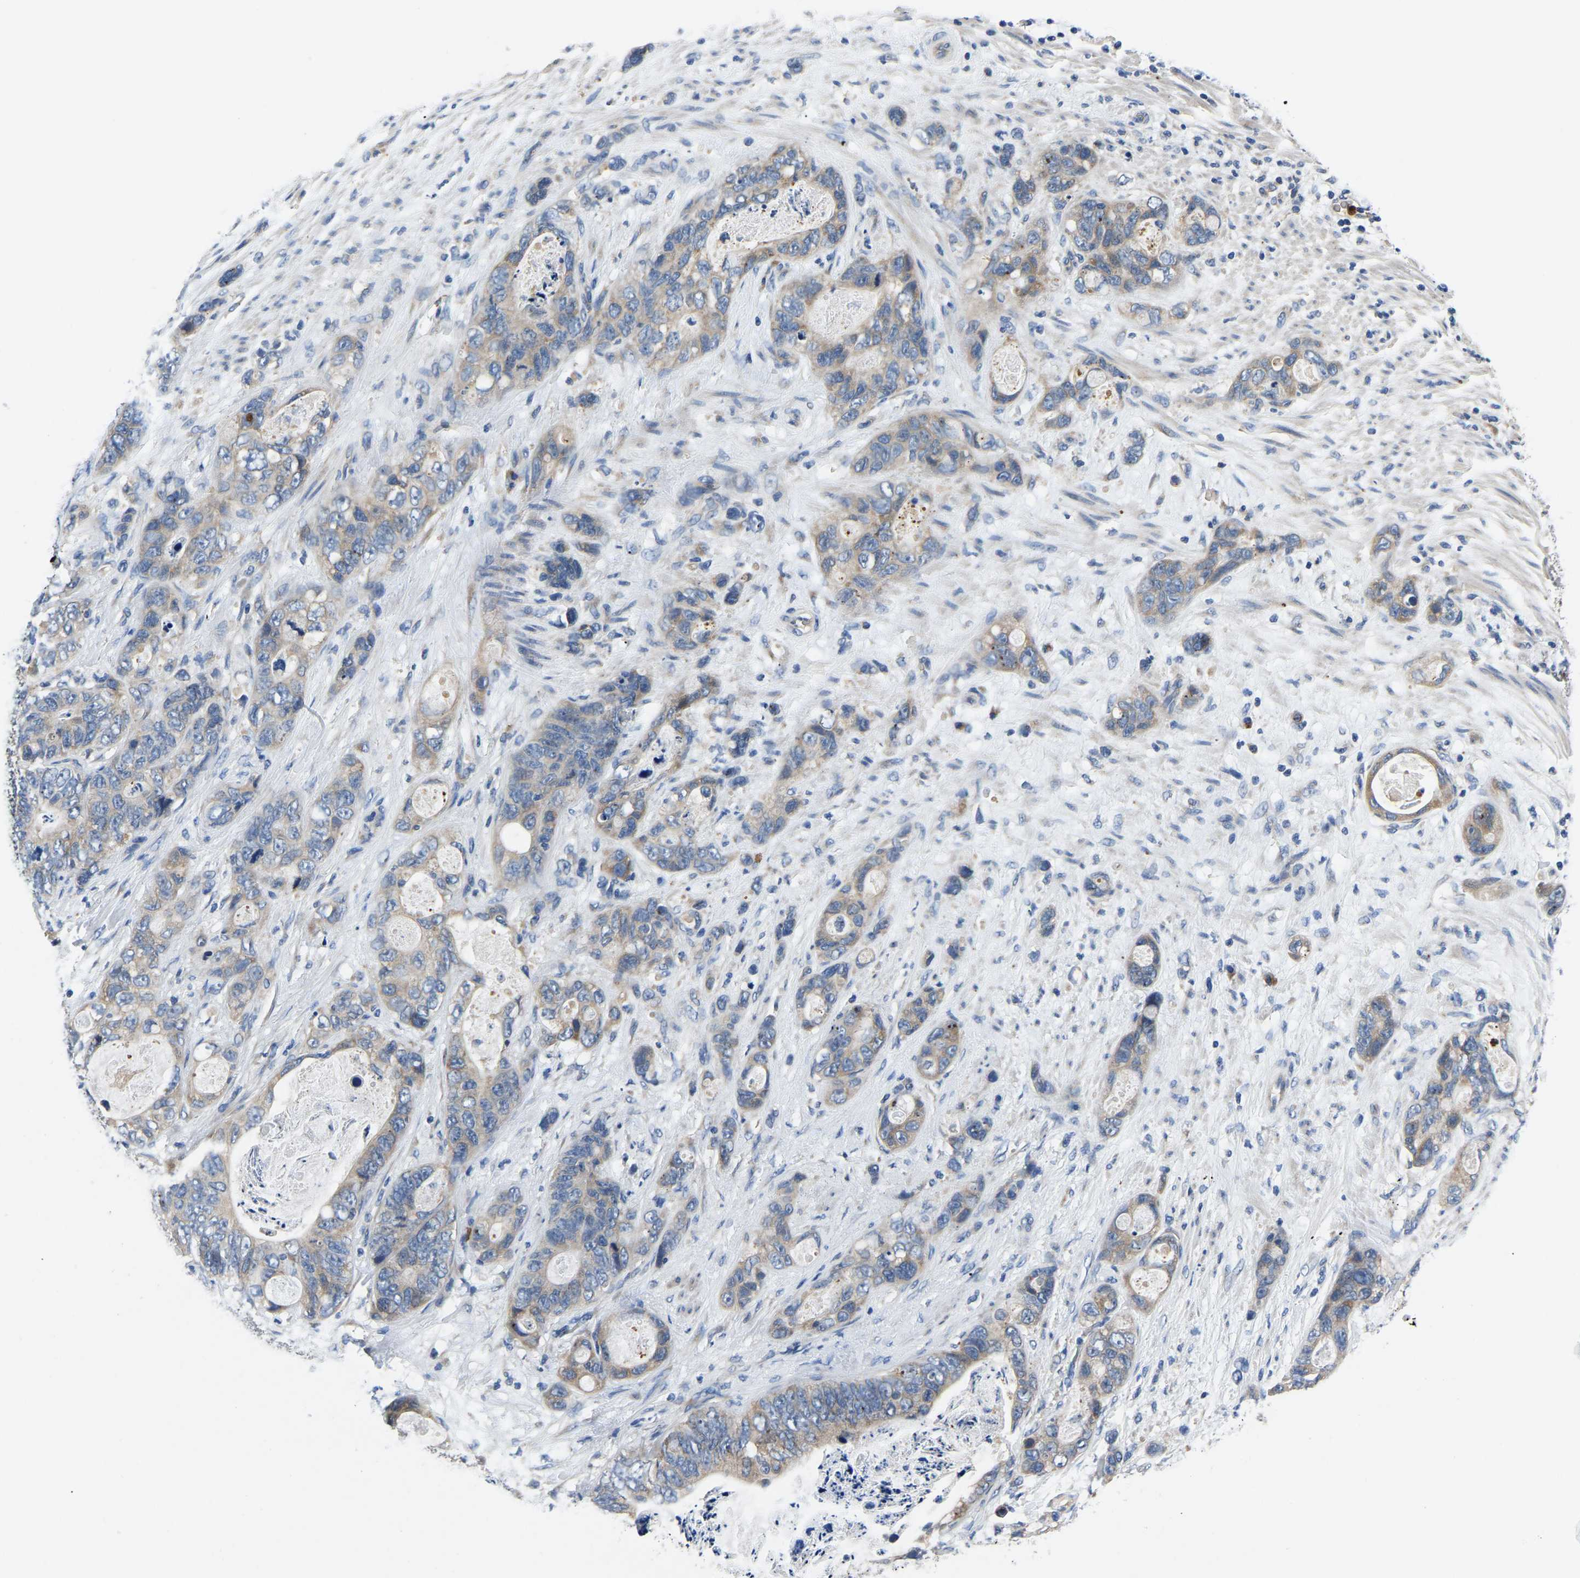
{"staining": {"intensity": "weak", "quantity": ">75%", "location": "cytoplasmic/membranous"}, "tissue": "stomach cancer", "cell_type": "Tumor cells", "image_type": "cancer", "snomed": [{"axis": "morphology", "description": "Normal tissue, NOS"}, {"axis": "morphology", "description": "Adenocarcinoma, NOS"}, {"axis": "topography", "description": "Stomach"}], "caption": "The image reveals staining of stomach cancer (adenocarcinoma), revealing weak cytoplasmic/membranous protein staining (brown color) within tumor cells. Using DAB (brown) and hematoxylin (blue) stains, captured at high magnification using brightfield microscopy.", "gene": "TOR1B", "patient": {"sex": "female", "age": 89}}